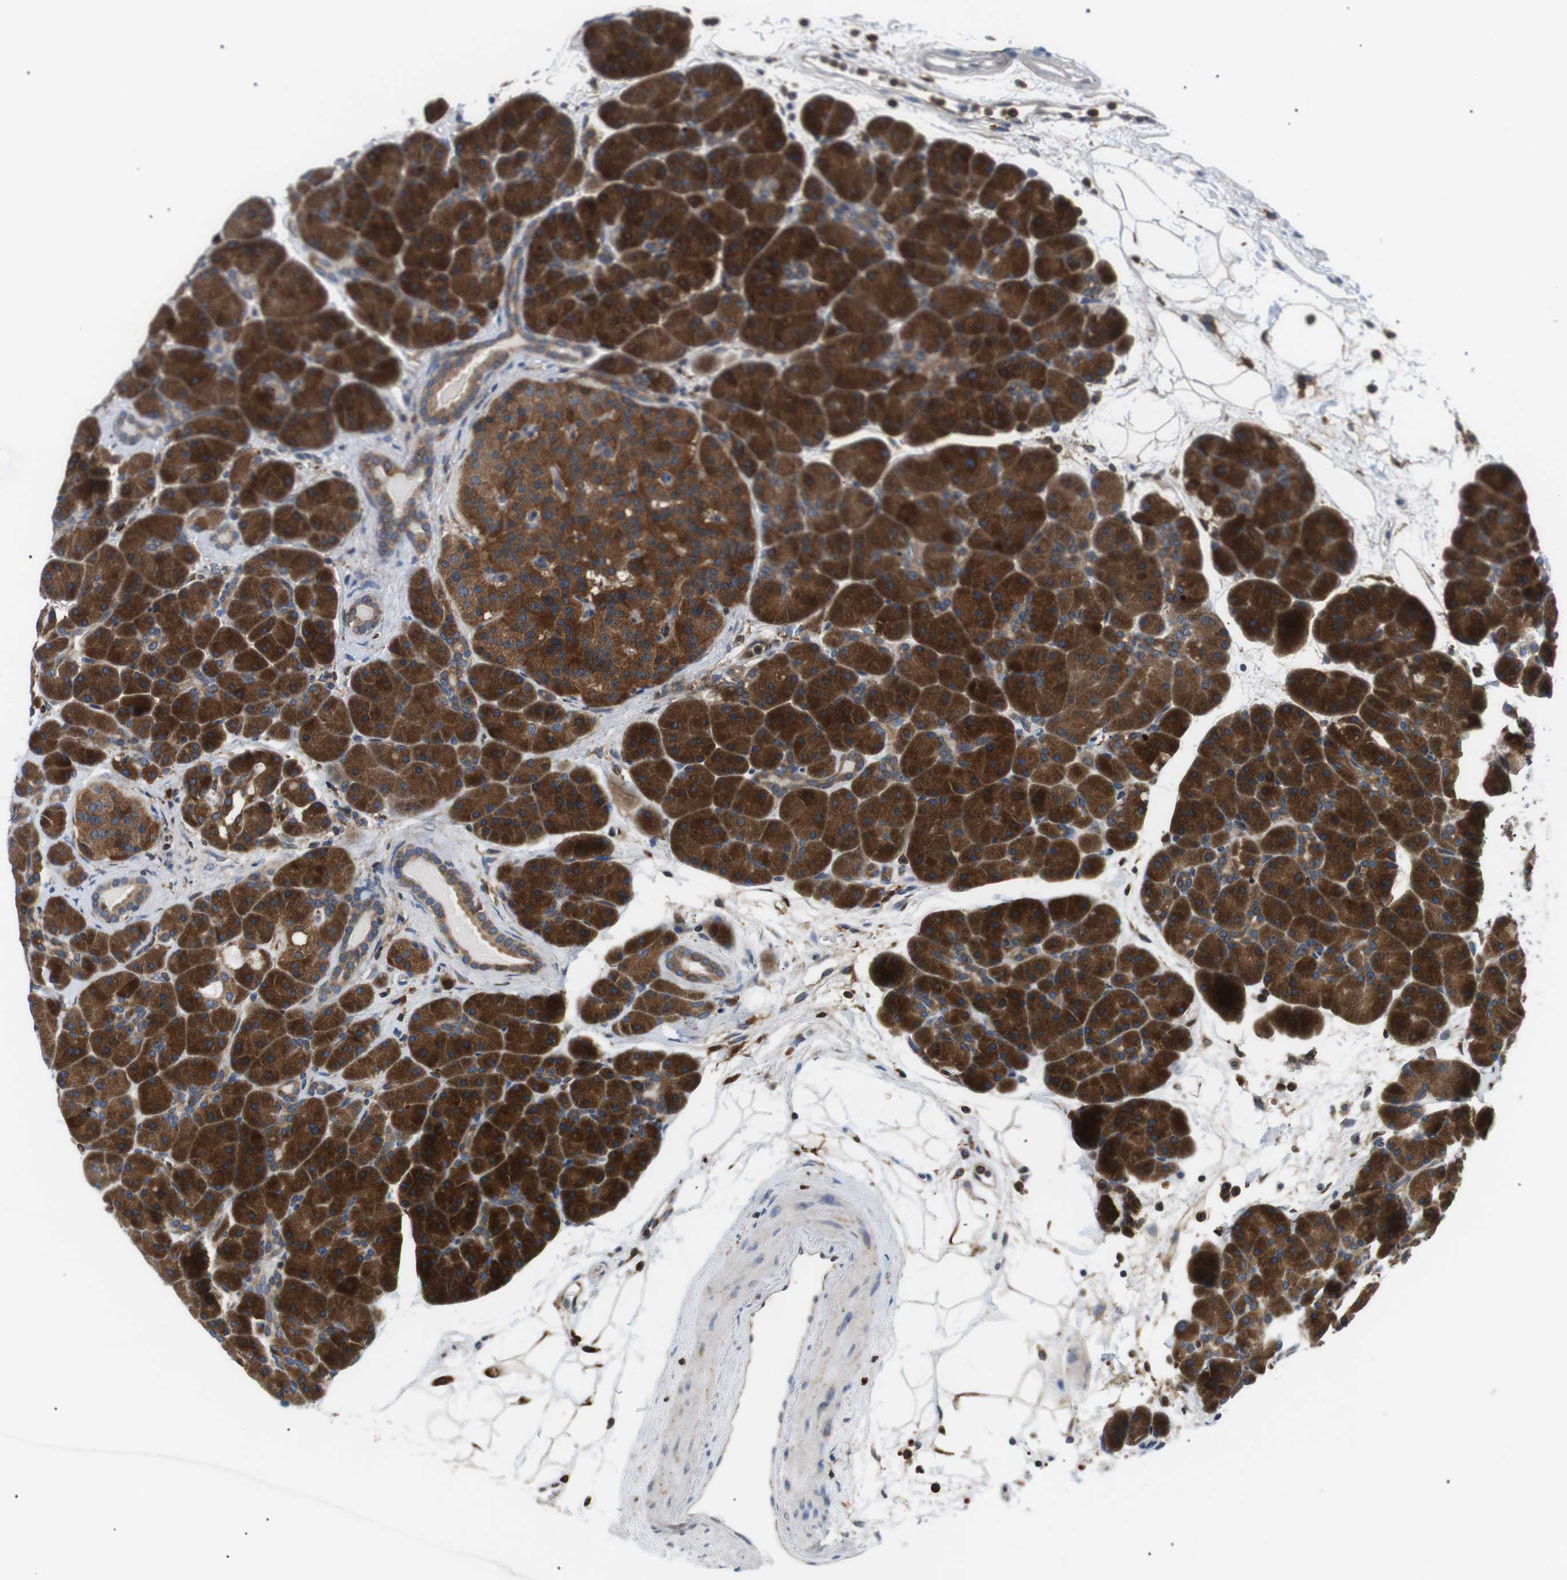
{"staining": {"intensity": "strong", "quantity": ">75%", "location": "cytoplasmic/membranous"}, "tissue": "pancreas", "cell_type": "Exocrine glandular cells", "image_type": "normal", "snomed": [{"axis": "morphology", "description": "Normal tissue, NOS"}, {"axis": "topography", "description": "Pancreas"}], "caption": "Immunohistochemical staining of normal human pancreas shows high levels of strong cytoplasmic/membranous positivity in about >75% of exocrine glandular cells.", "gene": "RAB9A", "patient": {"sex": "male", "age": 66}}